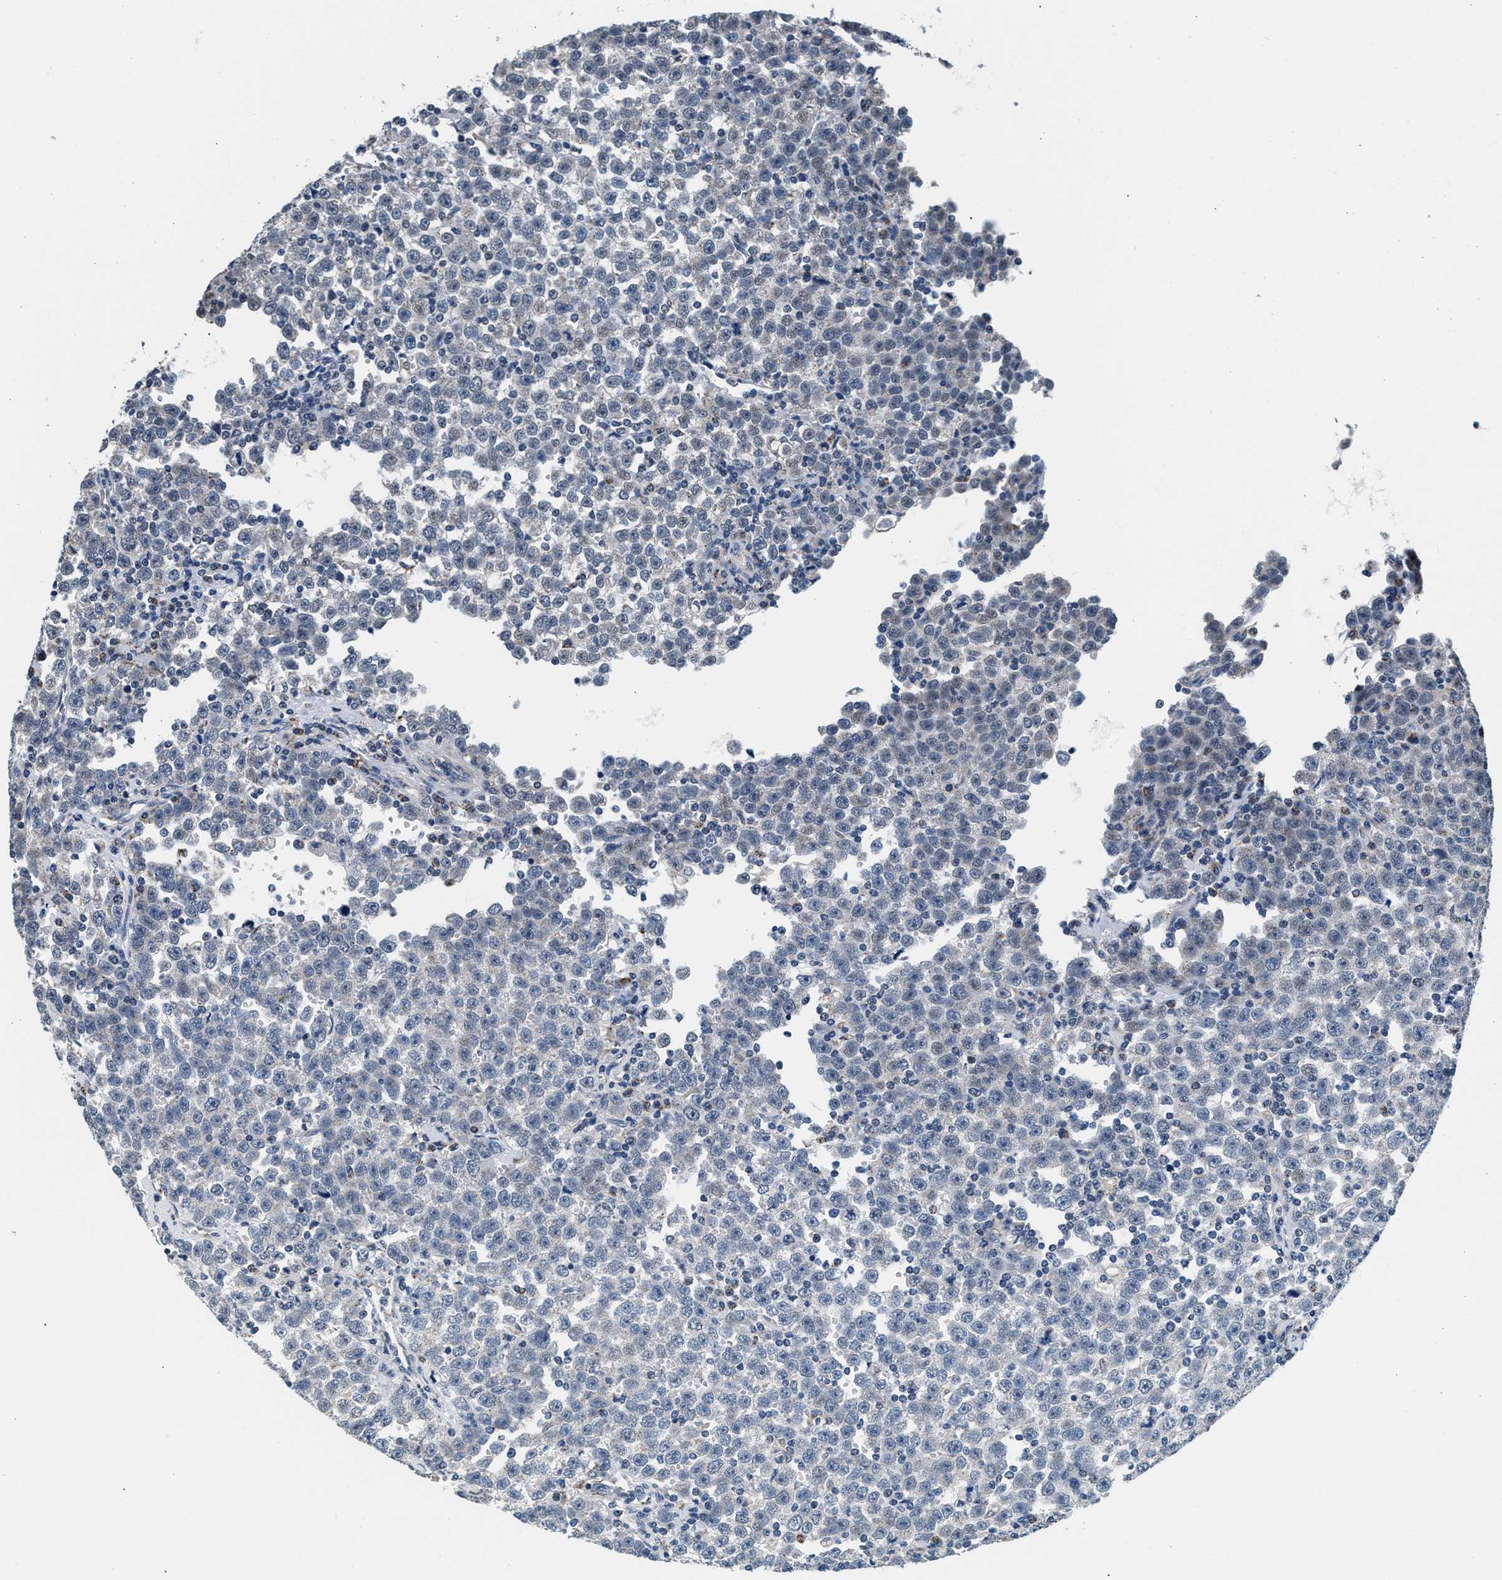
{"staining": {"intensity": "weak", "quantity": "<25%", "location": "nuclear"}, "tissue": "testis cancer", "cell_type": "Tumor cells", "image_type": "cancer", "snomed": [{"axis": "morphology", "description": "Seminoma, NOS"}, {"axis": "topography", "description": "Testis"}], "caption": "An immunohistochemistry (IHC) photomicrograph of seminoma (testis) is shown. There is no staining in tumor cells of seminoma (testis). Nuclei are stained in blue.", "gene": "KCNMB2", "patient": {"sex": "male", "age": 43}}